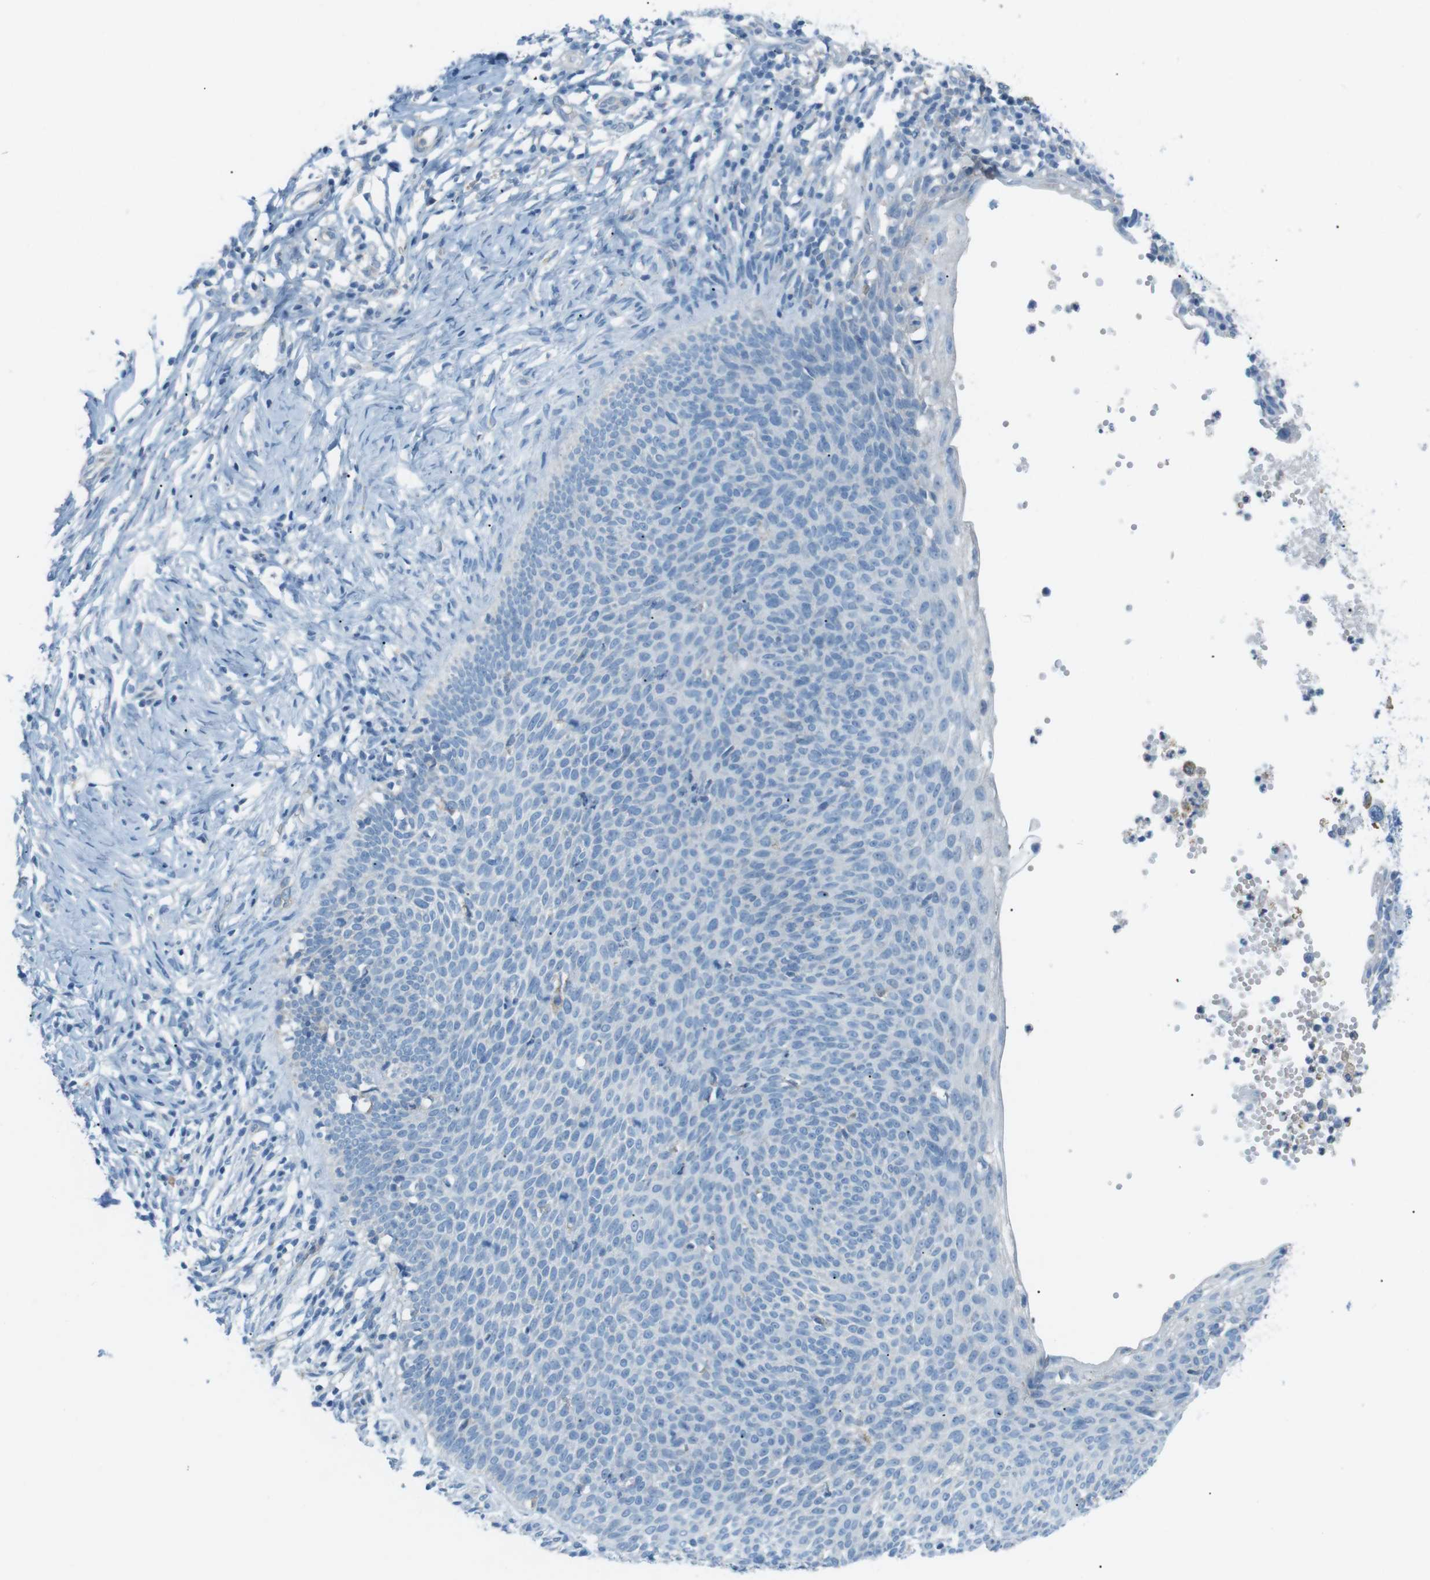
{"staining": {"intensity": "negative", "quantity": "none", "location": "none"}, "tissue": "skin cancer", "cell_type": "Tumor cells", "image_type": "cancer", "snomed": [{"axis": "morphology", "description": "Normal tissue, NOS"}, {"axis": "morphology", "description": "Basal cell carcinoma"}, {"axis": "topography", "description": "Skin"}], "caption": "The immunohistochemistry (IHC) histopathology image has no significant staining in tumor cells of skin cancer (basal cell carcinoma) tissue.", "gene": "VAMP1", "patient": {"sex": "male", "age": 87}}